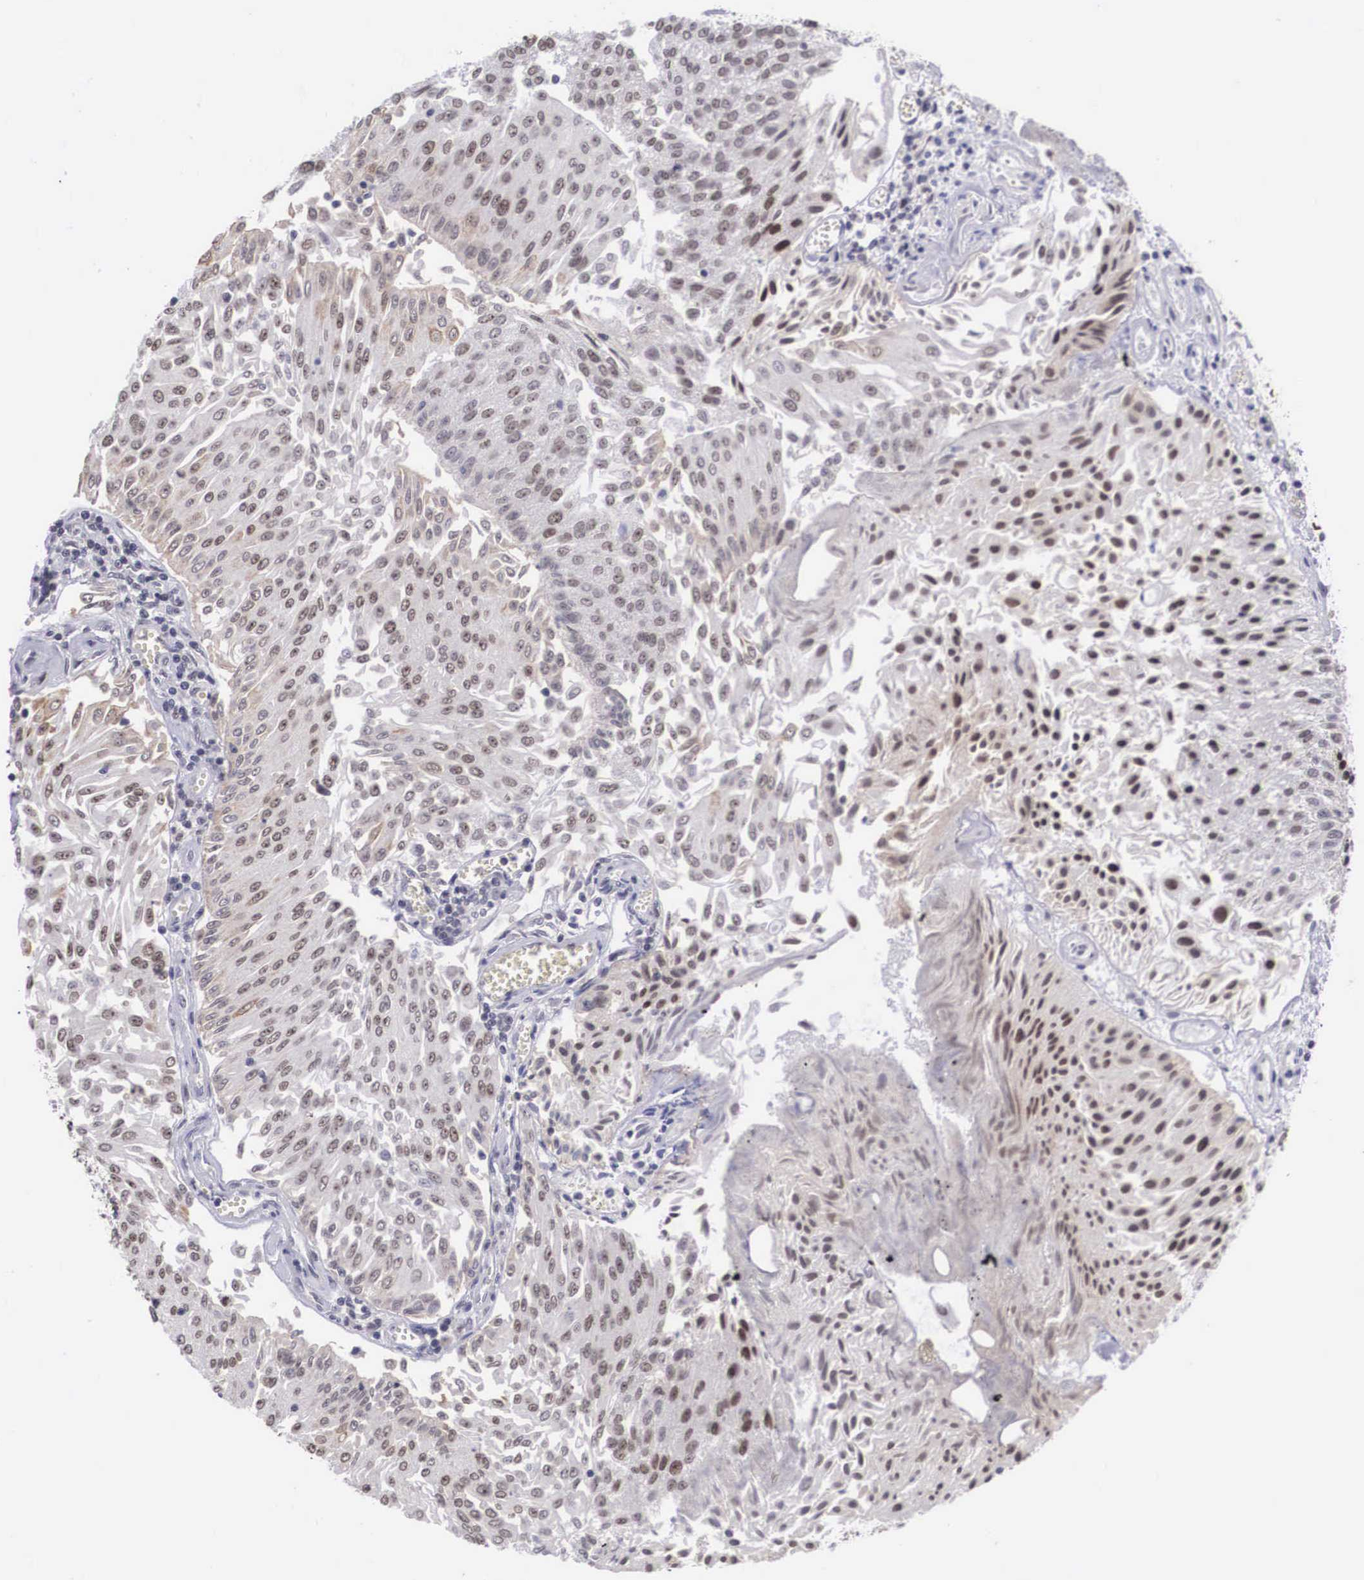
{"staining": {"intensity": "weak", "quantity": "25%-75%", "location": "nuclear"}, "tissue": "urothelial cancer", "cell_type": "Tumor cells", "image_type": "cancer", "snomed": [{"axis": "morphology", "description": "Urothelial carcinoma, Low grade"}, {"axis": "topography", "description": "Urinary bladder"}], "caption": "Protein expression analysis of urothelial cancer exhibits weak nuclear staining in about 25%-75% of tumor cells.", "gene": "ZNF275", "patient": {"sex": "male", "age": 86}}